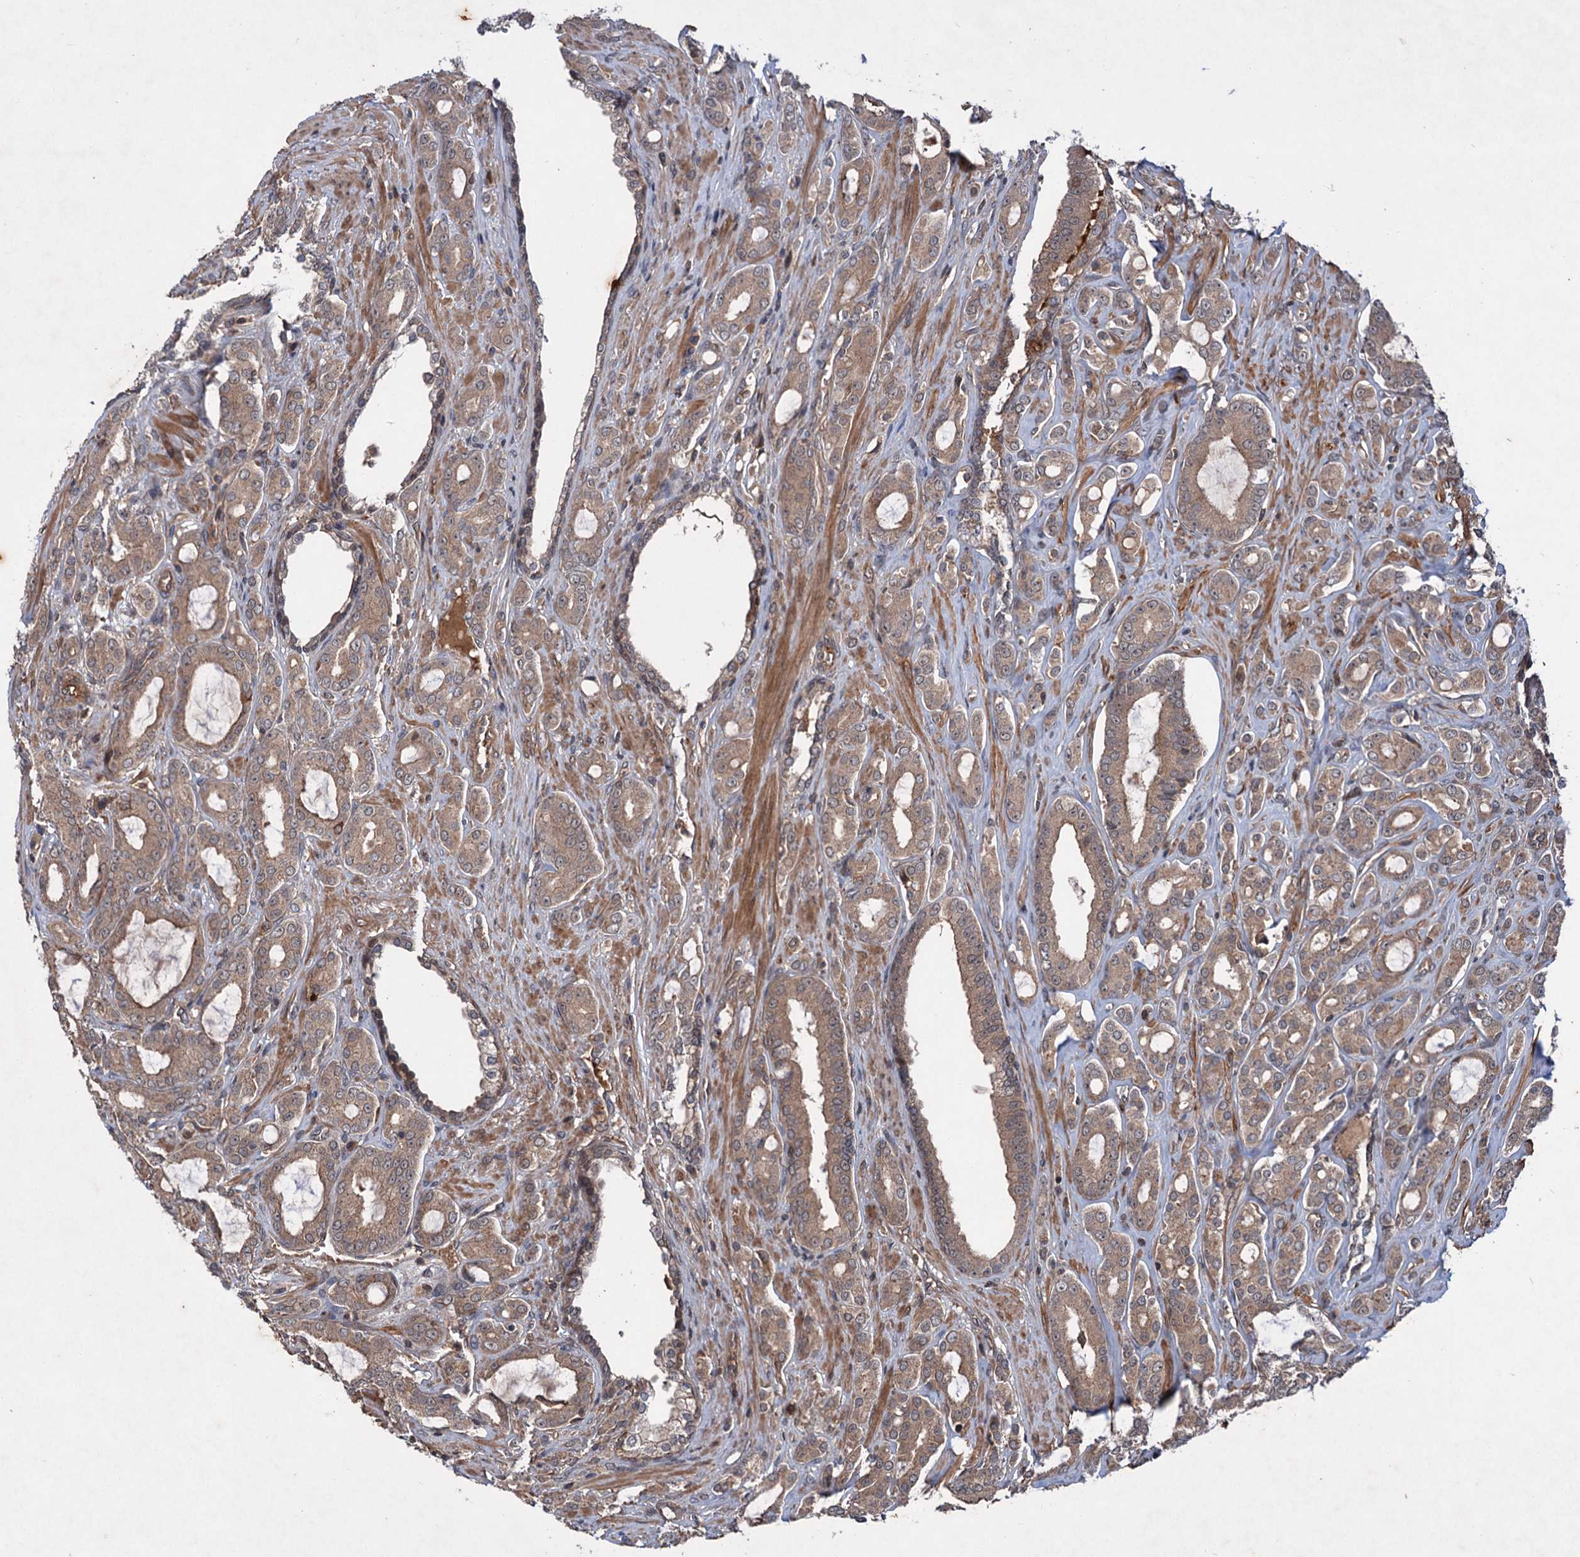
{"staining": {"intensity": "moderate", "quantity": ">75%", "location": "cytoplasmic/membranous"}, "tissue": "prostate cancer", "cell_type": "Tumor cells", "image_type": "cancer", "snomed": [{"axis": "morphology", "description": "Adenocarcinoma, High grade"}, {"axis": "topography", "description": "Prostate"}], "caption": "Moderate cytoplasmic/membranous protein staining is seen in approximately >75% of tumor cells in prostate cancer (adenocarcinoma (high-grade)).", "gene": "ADK", "patient": {"sex": "male", "age": 72}}